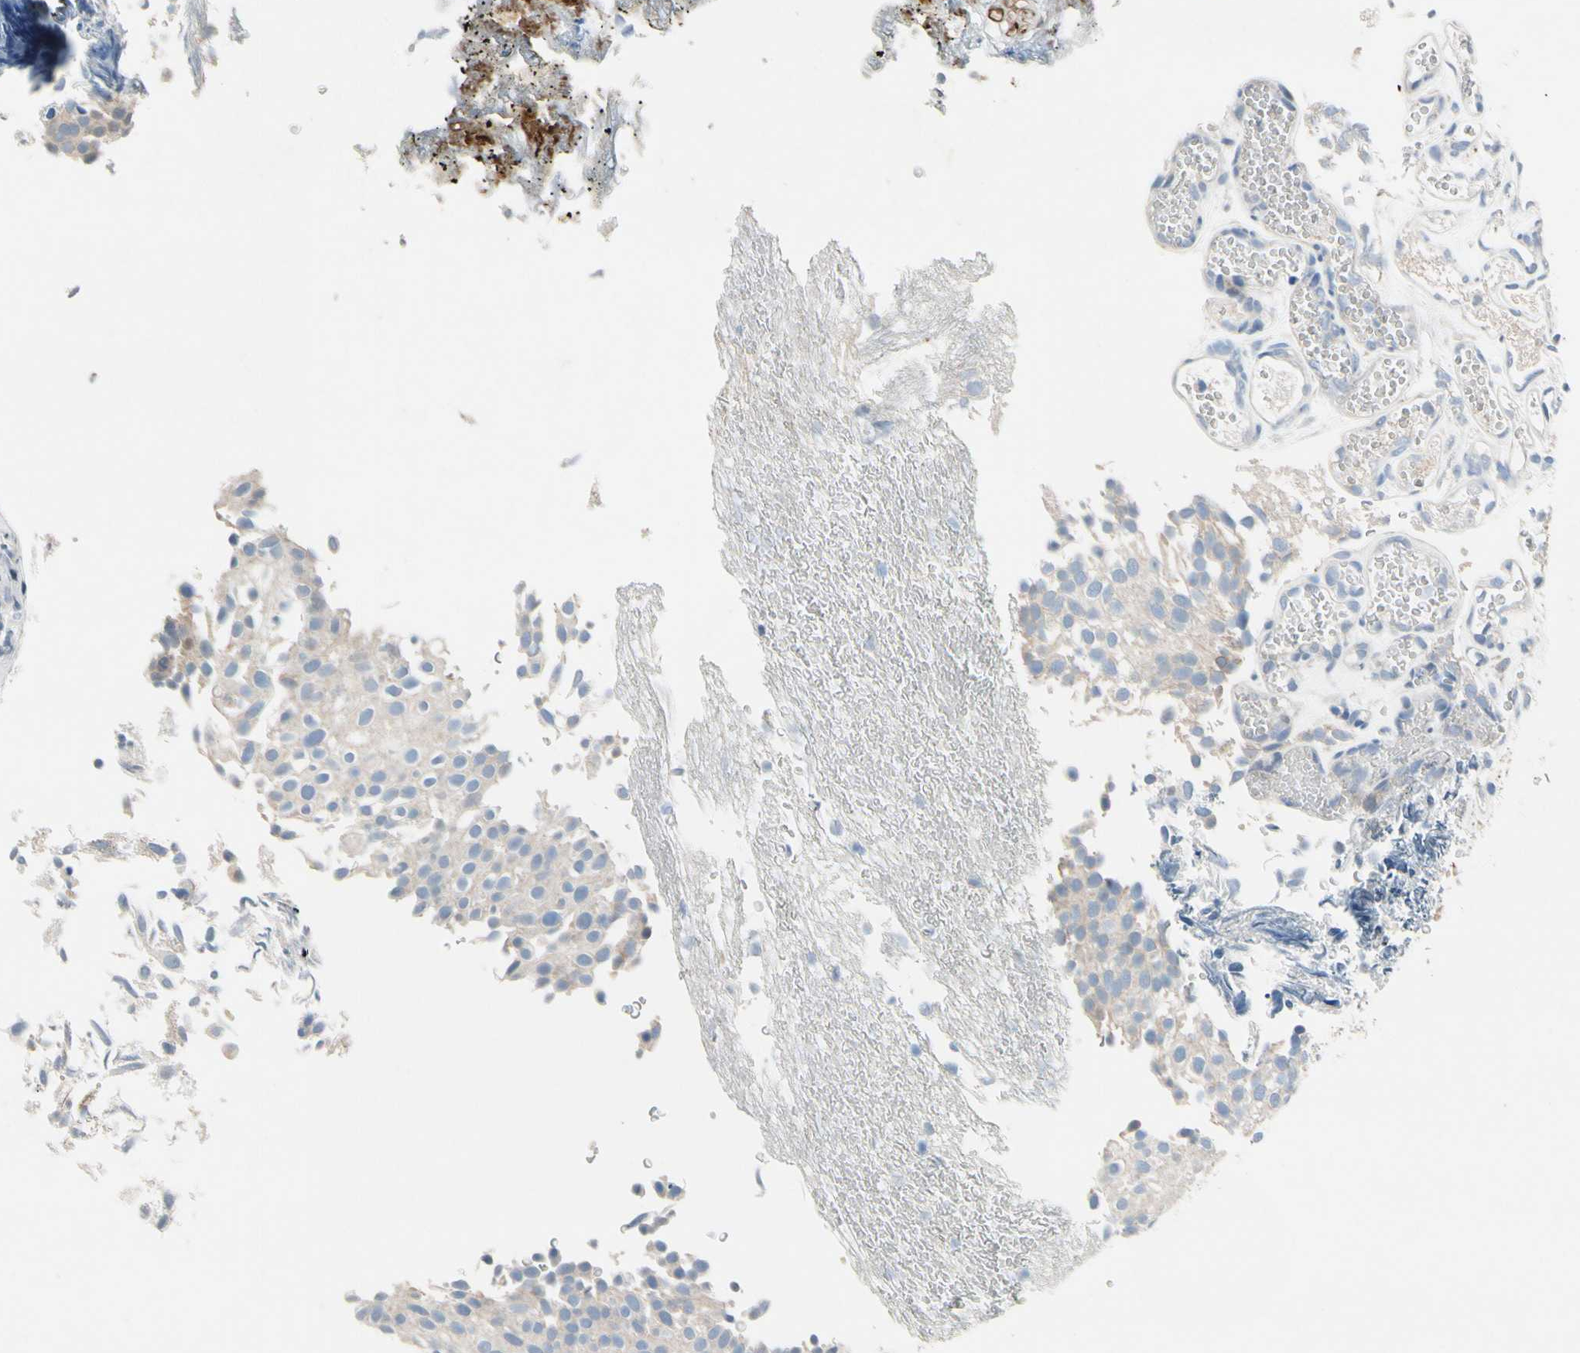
{"staining": {"intensity": "negative", "quantity": "none", "location": "none"}, "tissue": "urothelial cancer", "cell_type": "Tumor cells", "image_type": "cancer", "snomed": [{"axis": "morphology", "description": "Urothelial carcinoma, Low grade"}, {"axis": "topography", "description": "Urinary bladder"}], "caption": "The immunohistochemistry (IHC) micrograph has no significant staining in tumor cells of low-grade urothelial carcinoma tissue.", "gene": "SLC27A6", "patient": {"sex": "male", "age": 78}}